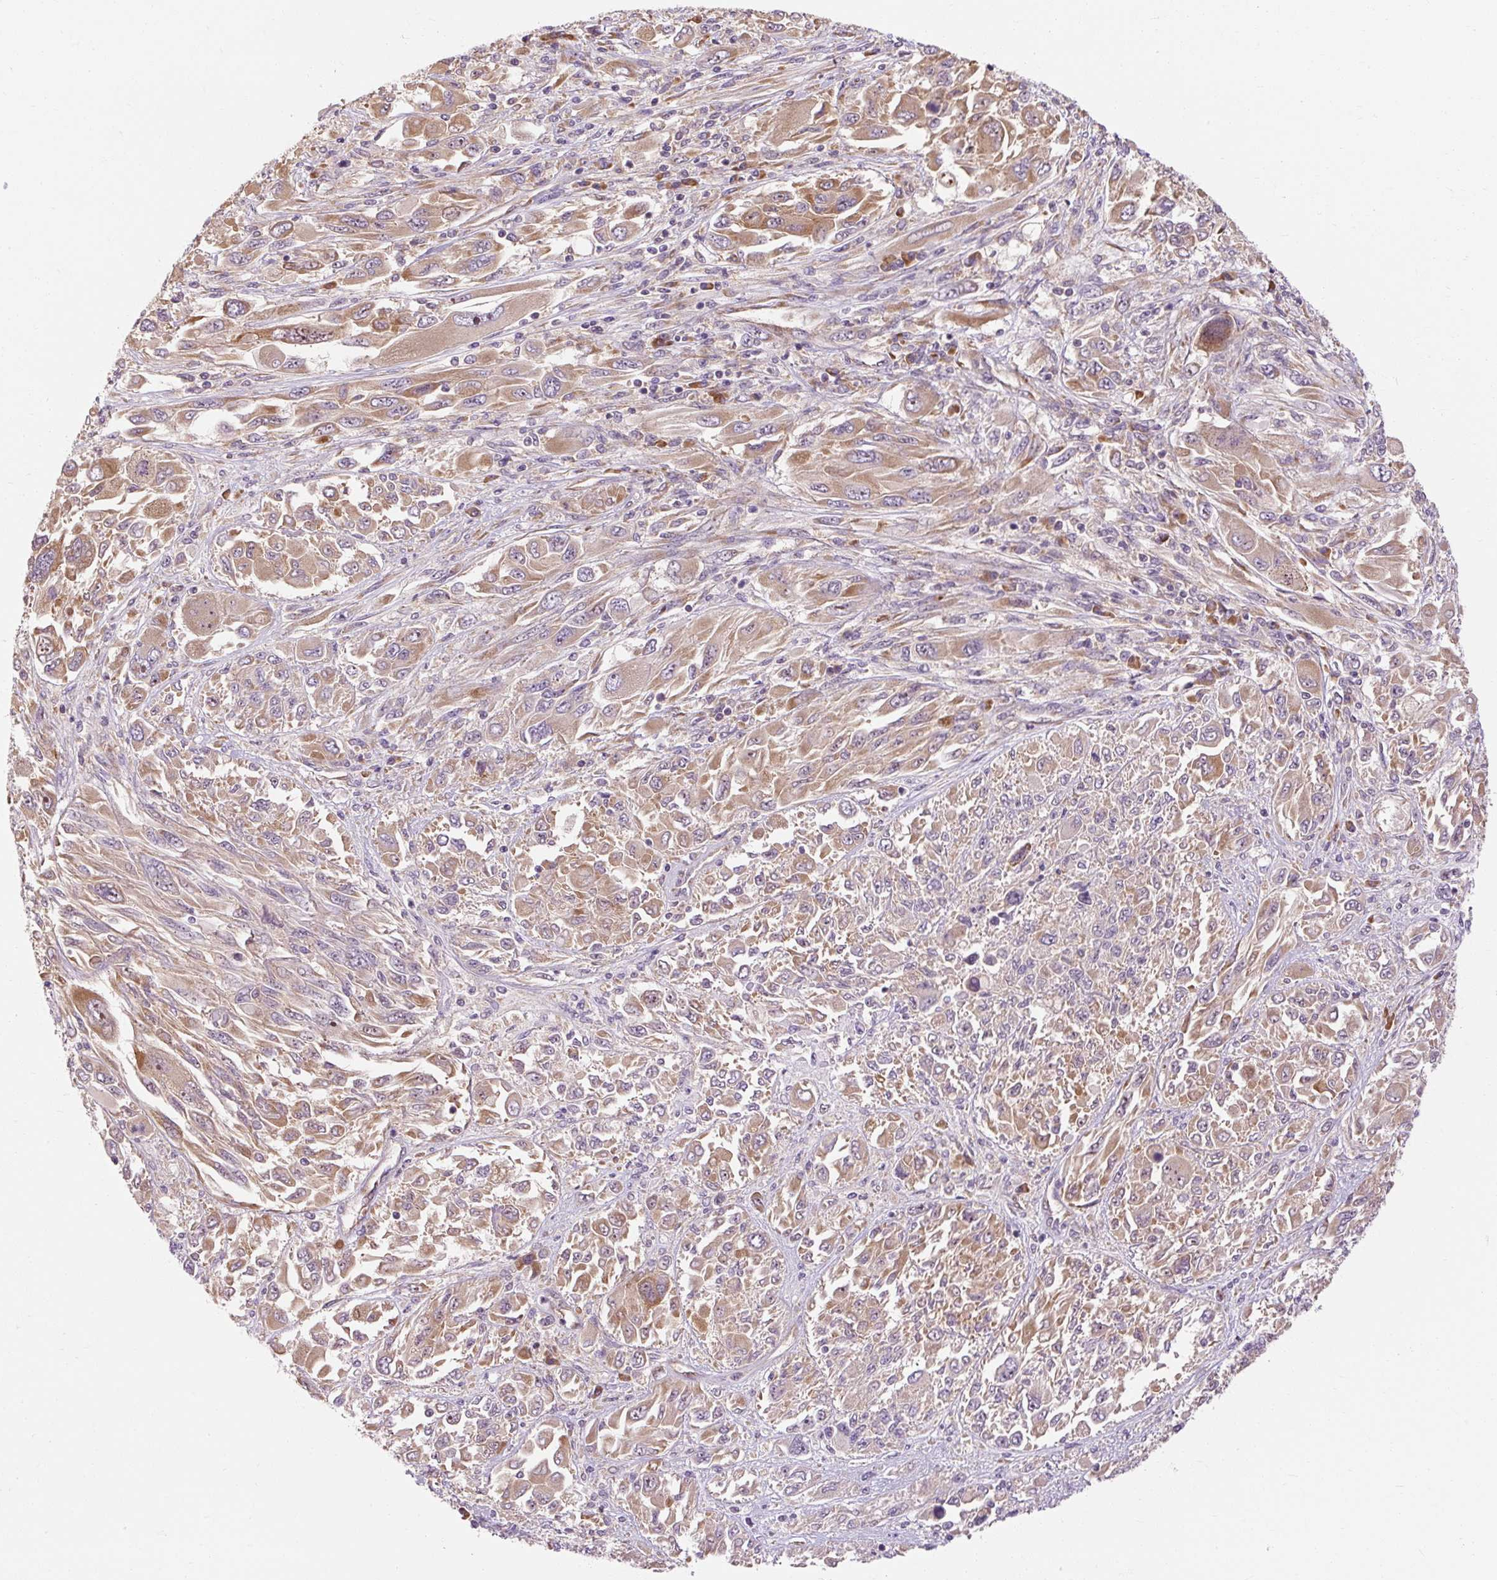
{"staining": {"intensity": "moderate", "quantity": "25%-75%", "location": "cytoplasmic/membranous,nuclear"}, "tissue": "melanoma", "cell_type": "Tumor cells", "image_type": "cancer", "snomed": [{"axis": "morphology", "description": "Malignant melanoma, NOS"}, {"axis": "topography", "description": "Skin"}], "caption": "Human malignant melanoma stained with a protein marker reveals moderate staining in tumor cells.", "gene": "PRSS48", "patient": {"sex": "female", "age": 91}}